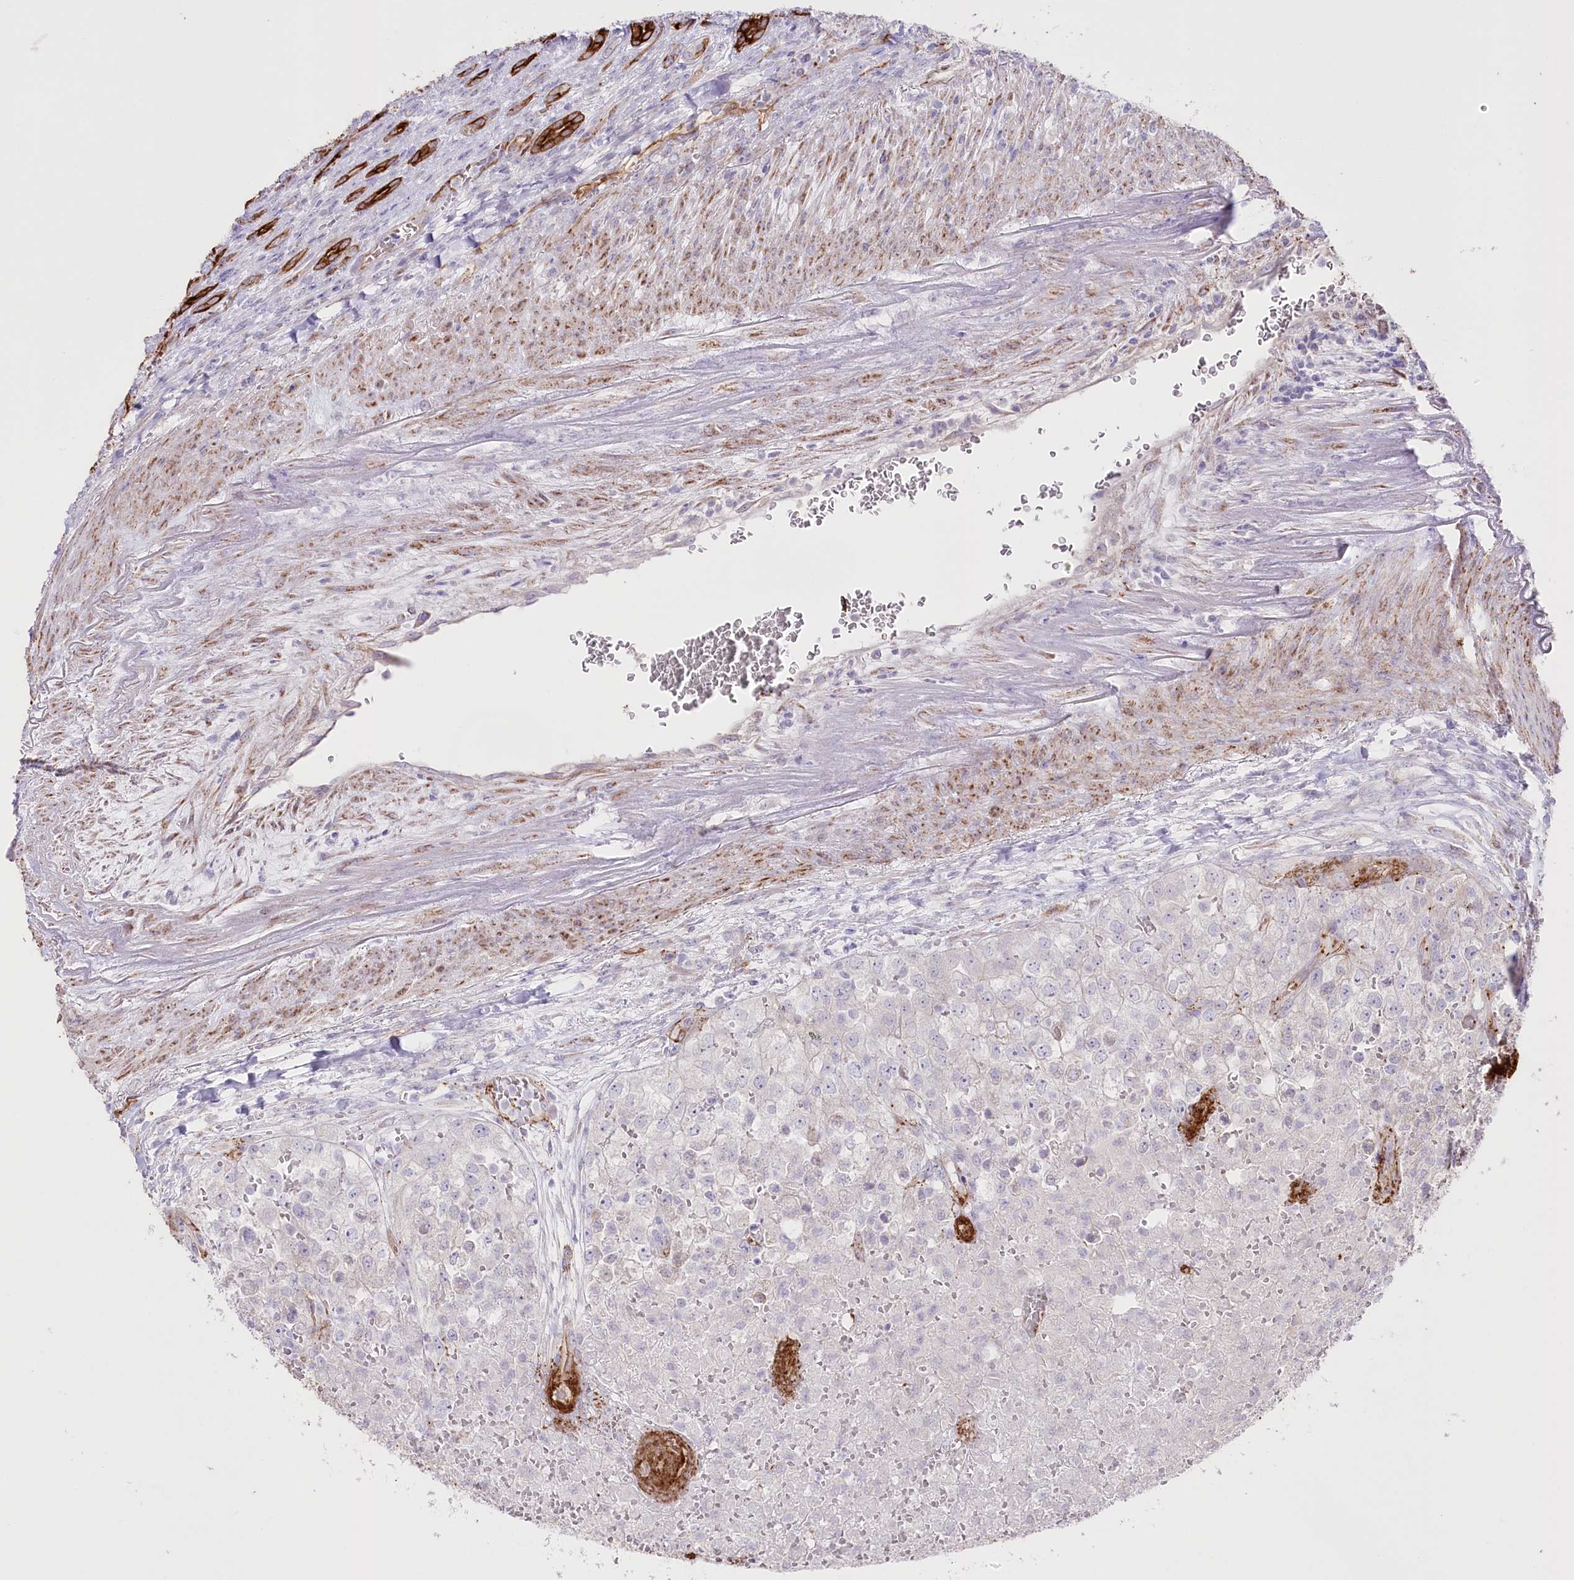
{"staining": {"intensity": "negative", "quantity": "none", "location": "none"}, "tissue": "renal cancer", "cell_type": "Tumor cells", "image_type": "cancer", "snomed": [{"axis": "morphology", "description": "Adenocarcinoma, NOS"}, {"axis": "topography", "description": "Kidney"}], "caption": "A histopathology image of human adenocarcinoma (renal) is negative for staining in tumor cells.", "gene": "SLC39A10", "patient": {"sex": "female", "age": 54}}